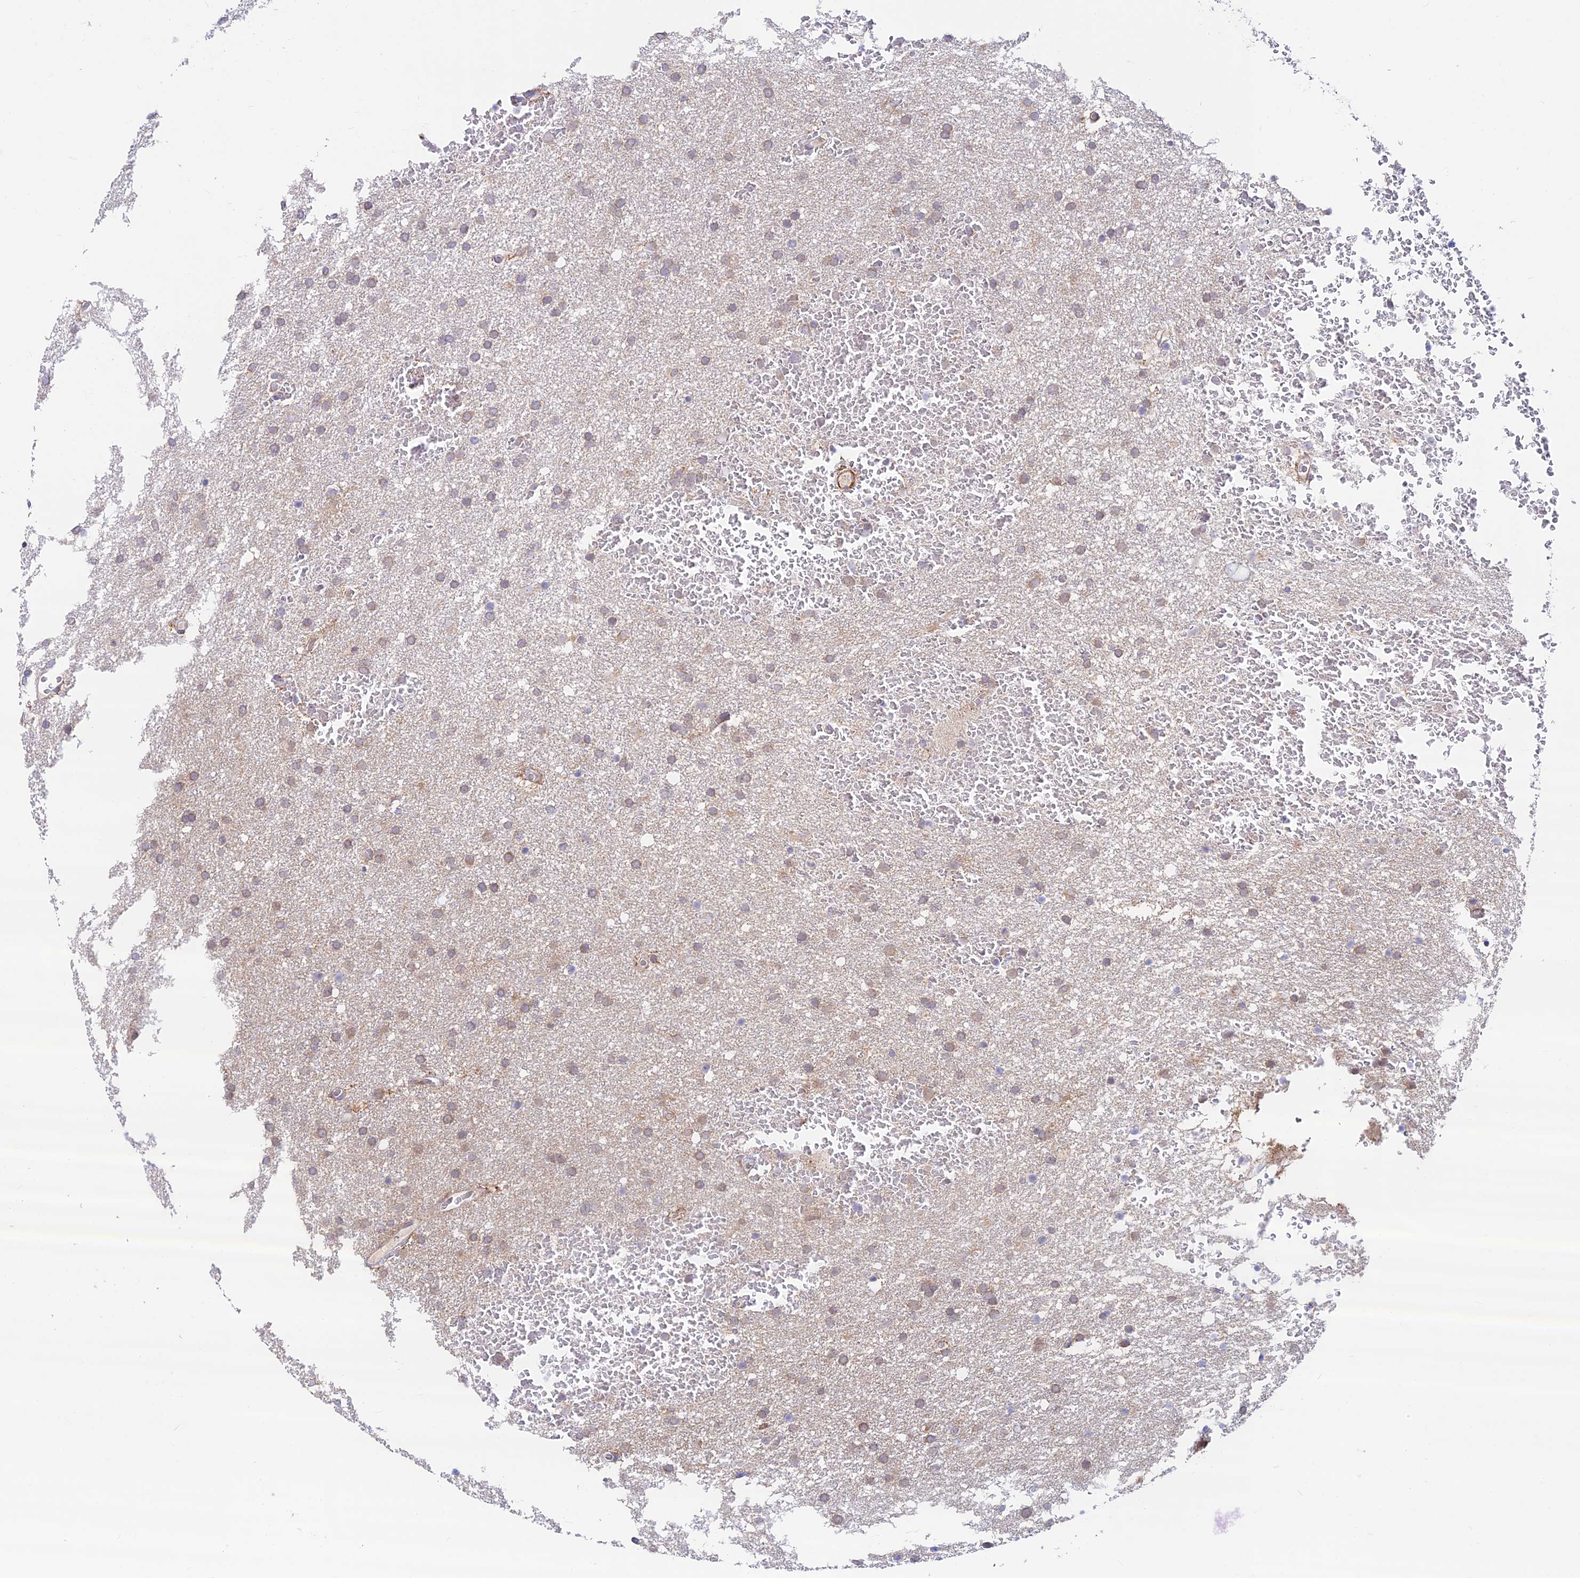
{"staining": {"intensity": "weak", "quantity": "<25%", "location": "cytoplasmic/membranous"}, "tissue": "glioma", "cell_type": "Tumor cells", "image_type": "cancer", "snomed": [{"axis": "morphology", "description": "Glioma, malignant, High grade"}, {"axis": "topography", "description": "Cerebral cortex"}], "caption": "Protein analysis of high-grade glioma (malignant) shows no significant expression in tumor cells. Brightfield microscopy of immunohistochemistry (IHC) stained with DAB (brown) and hematoxylin (blue), captured at high magnification.", "gene": "ANKRD50", "patient": {"sex": "female", "age": 36}}